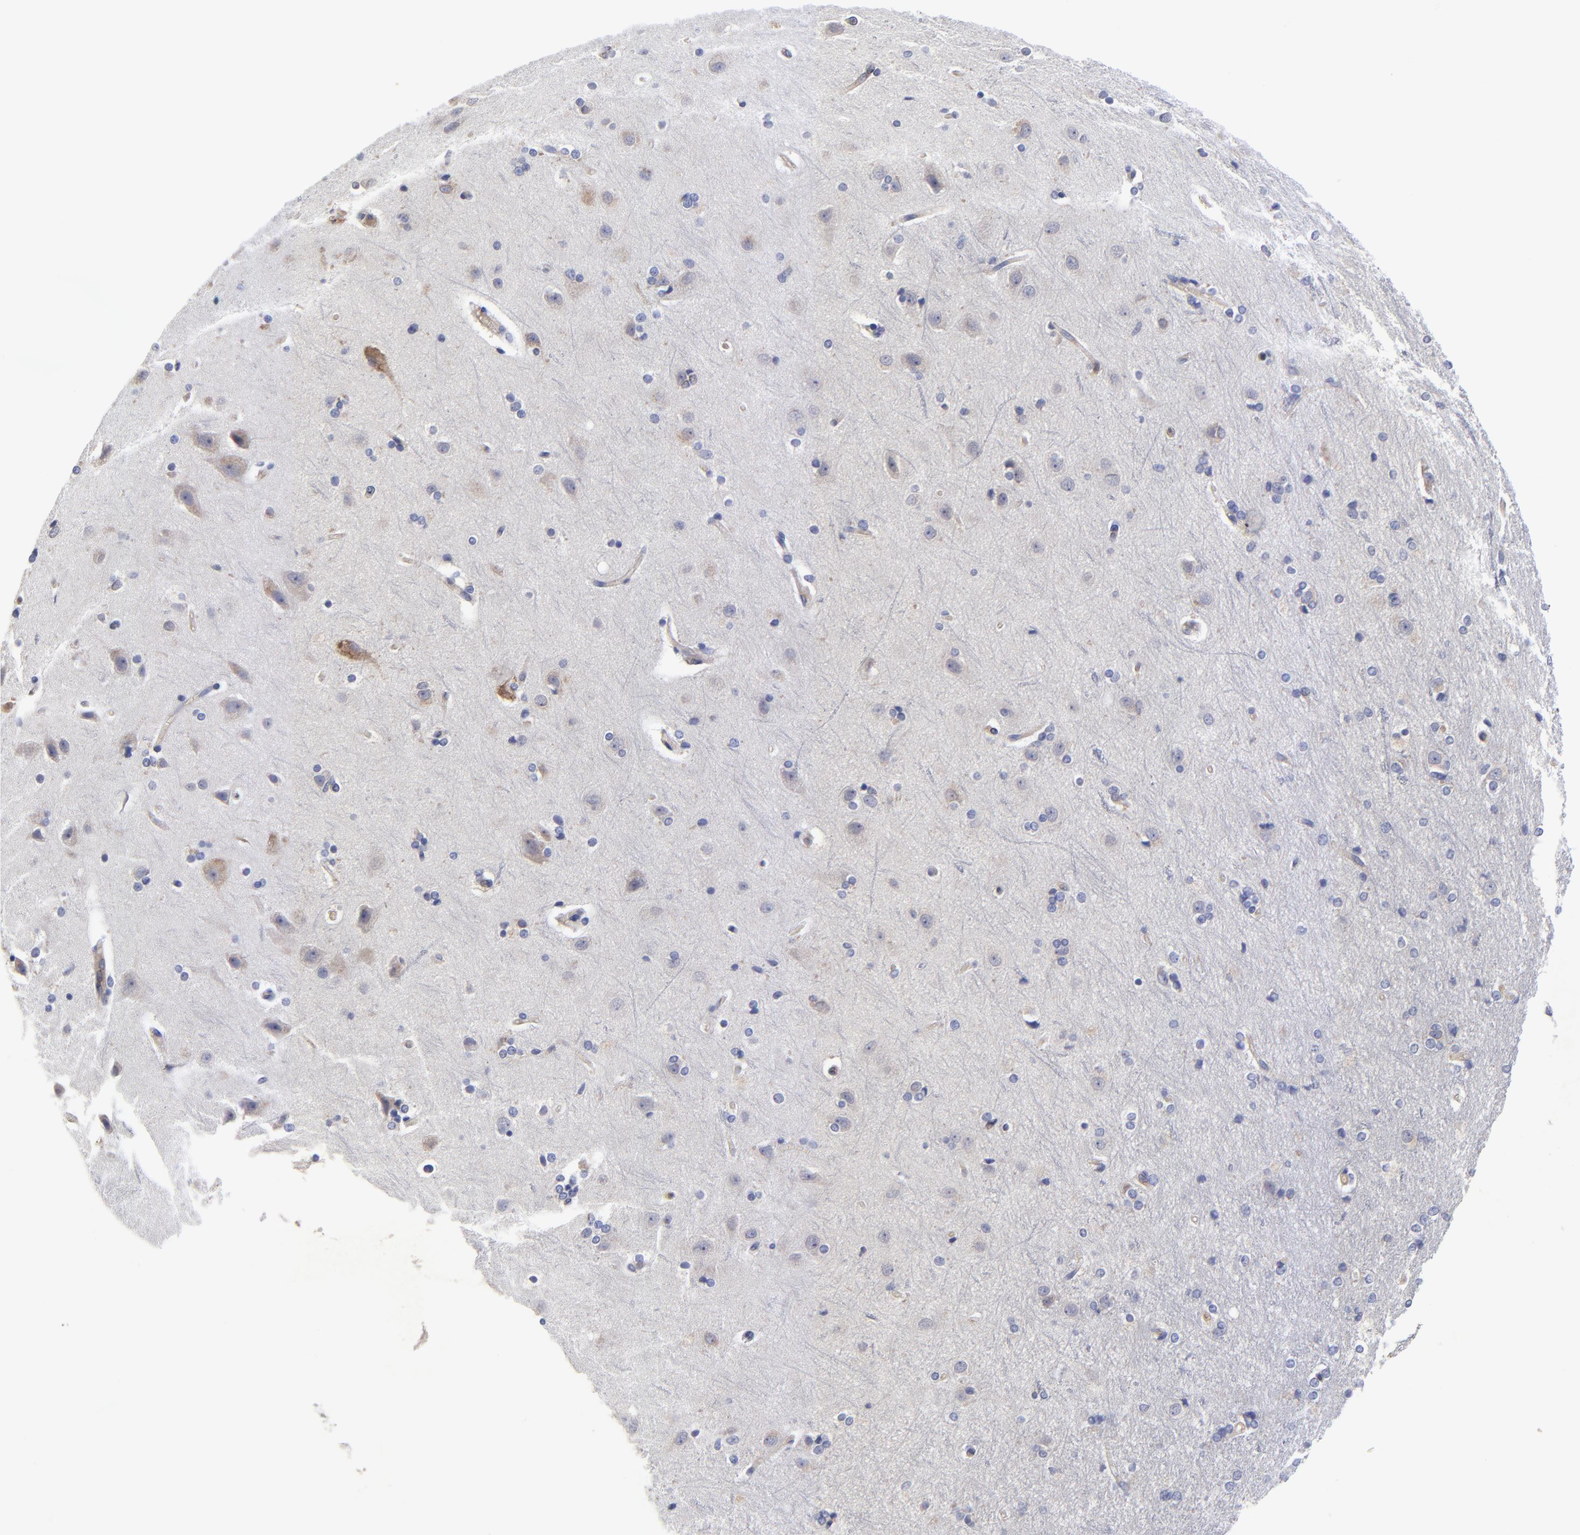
{"staining": {"intensity": "weak", "quantity": ">75%", "location": "cytoplasmic/membranous"}, "tissue": "cerebral cortex", "cell_type": "Endothelial cells", "image_type": "normal", "snomed": [{"axis": "morphology", "description": "Normal tissue, NOS"}, {"axis": "topography", "description": "Cerebral cortex"}], "caption": "Cerebral cortex stained for a protein (brown) displays weak cytoplasmic/membranous positive expression in about >75% of endothelial cells.", "gene": "SULF2", "patient": {"sex": "male", "age": 62}}